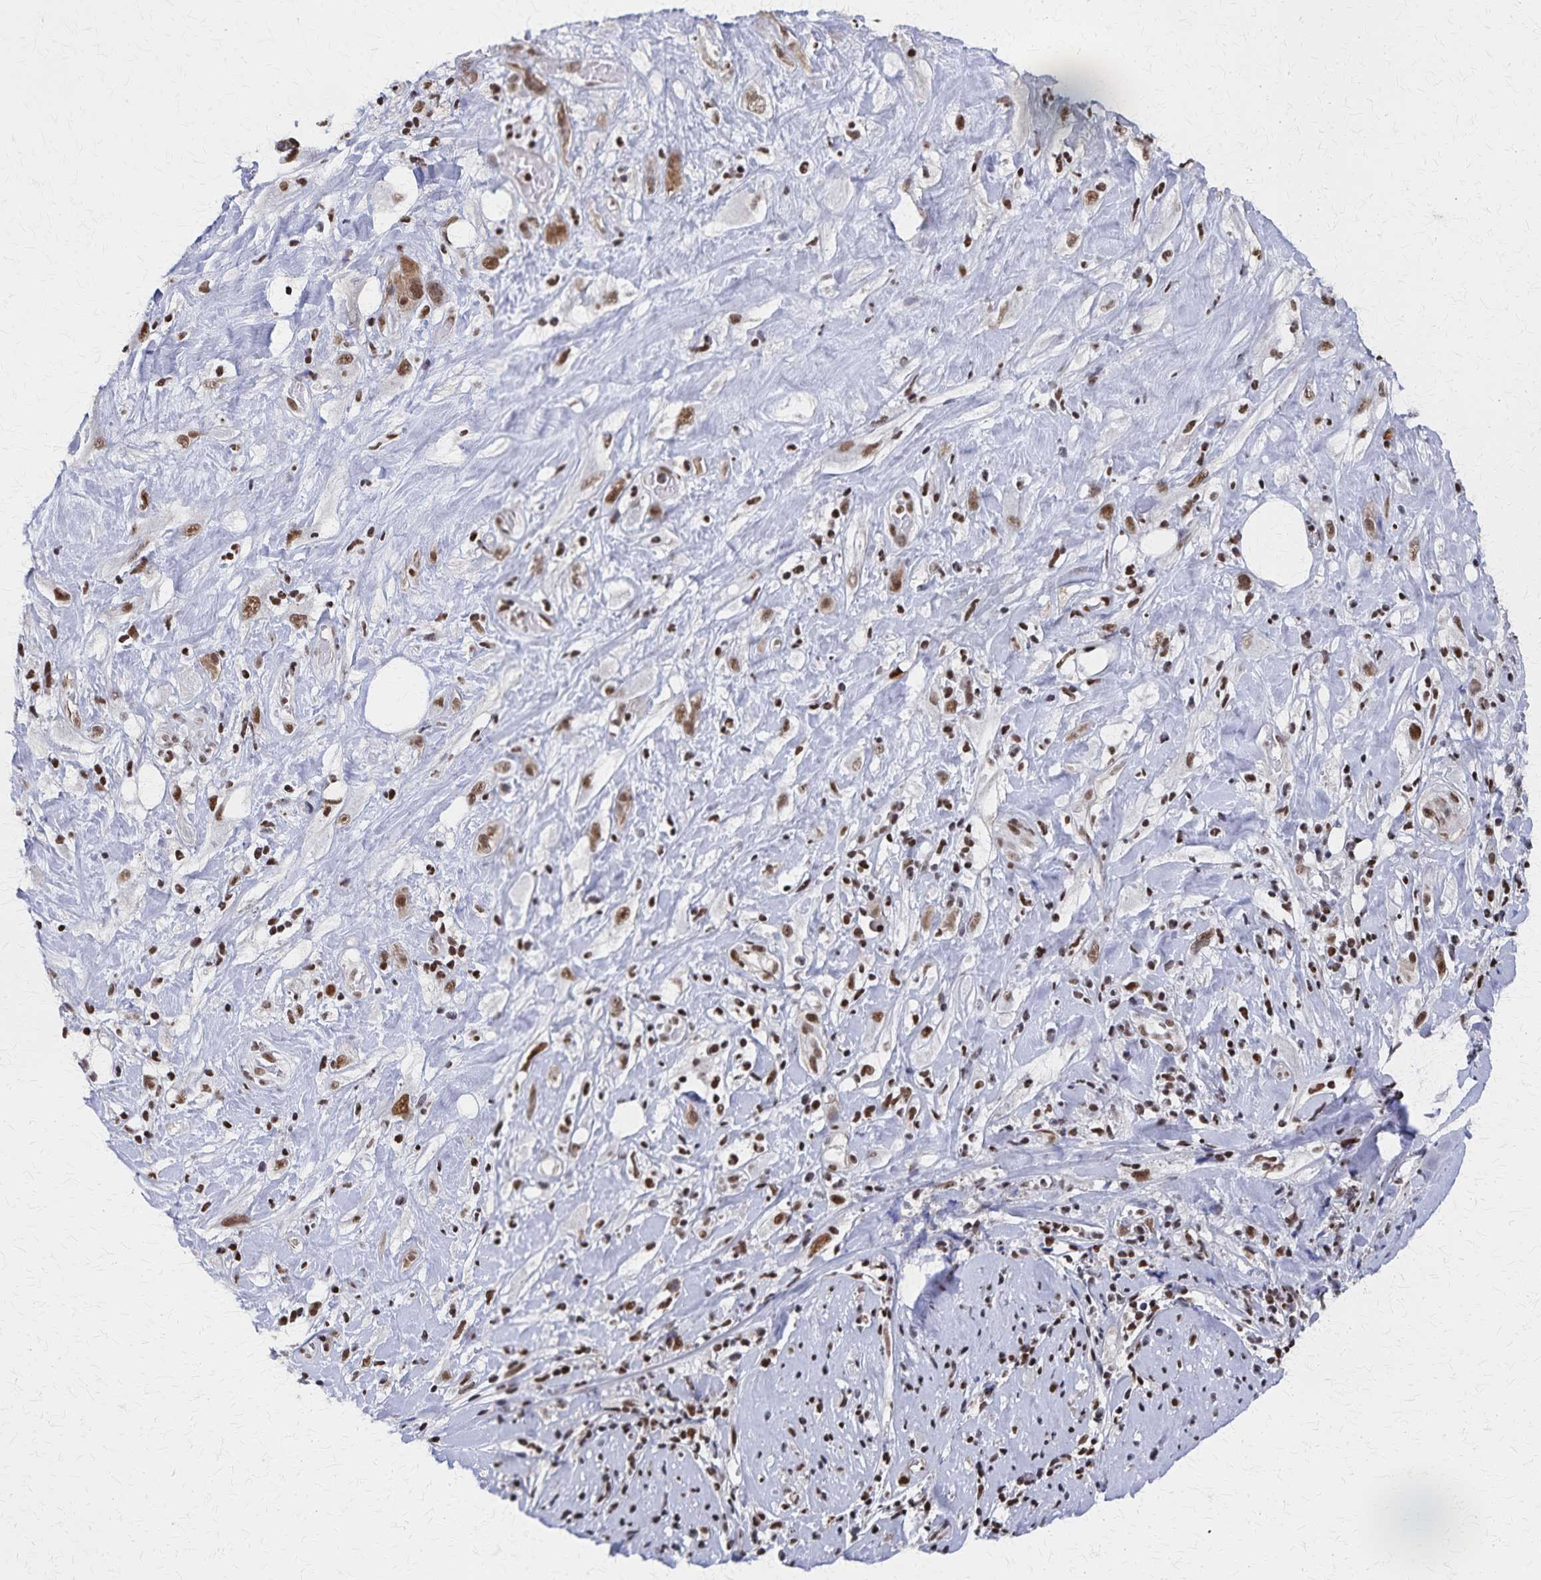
{"staining": {"intensity": "moderate", "quantity": ">75%", "location": "nuclear"}, "tissue": "skin cancer", "cell_type": "Tumor cells", "image_type": "cancer", "snomed": [{"axis": "morphology", "description": "Squamous cell carcinoma, NOS"}, {"axis": "topography", "description": "Skin"}], "caption": "Immunohistochemical staining of human skin cancer reveals medium levels of moderate nuclear protein staining in about >75% of tumor cells. Using DAB (brown) and hematoxylin (blue) stains, captured at high magnification using brightfield microscopy.", "gene": "GTF2B", "patient": {"sex": "male", "age": 82}}